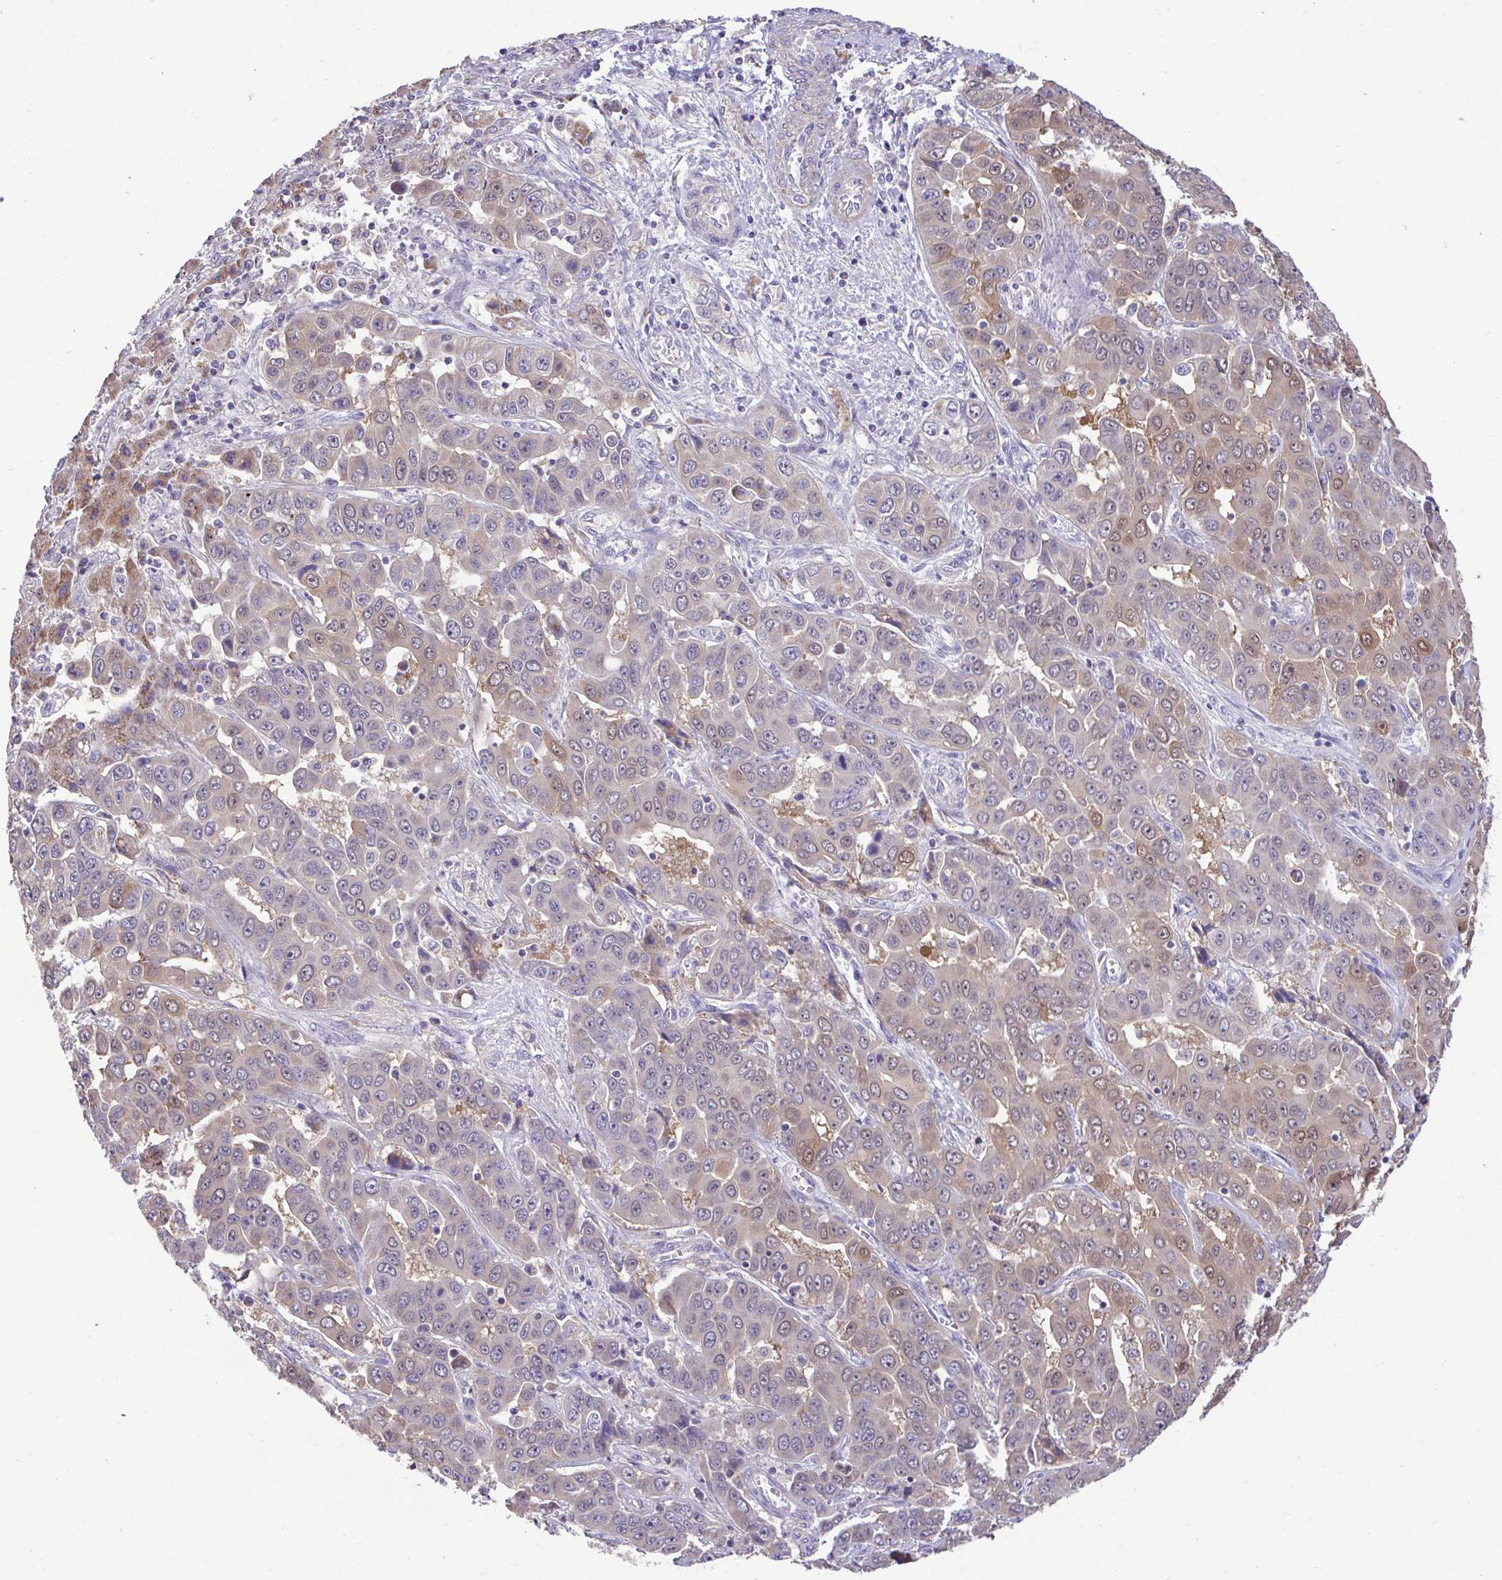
{"staining": {"intensity": "weak", "quantity": "25%-75%", "location": "cytoplasmic/membranous"}, "tissue": "liver cancer", "cell_type": "Tumor cells", "image_type": "cancer", "snomed": [{"axis": "morphology", "description": "Cholangiocarcinoma"}, {"axis": "topography", "description": "Liver"}], "caption": "Immunohistochemistry (IHC) histopathology image of neoplastic tissue: human liver cancer stained using immunohistochemistry displays low levels of weak protein expression localized specifically in the cytoplasmic/membranous of tumor cells, appearing as a cytoplasmic/membranous brown color.", "gene": "SARS2", "patient": {"sex": "female", "age": 52}}